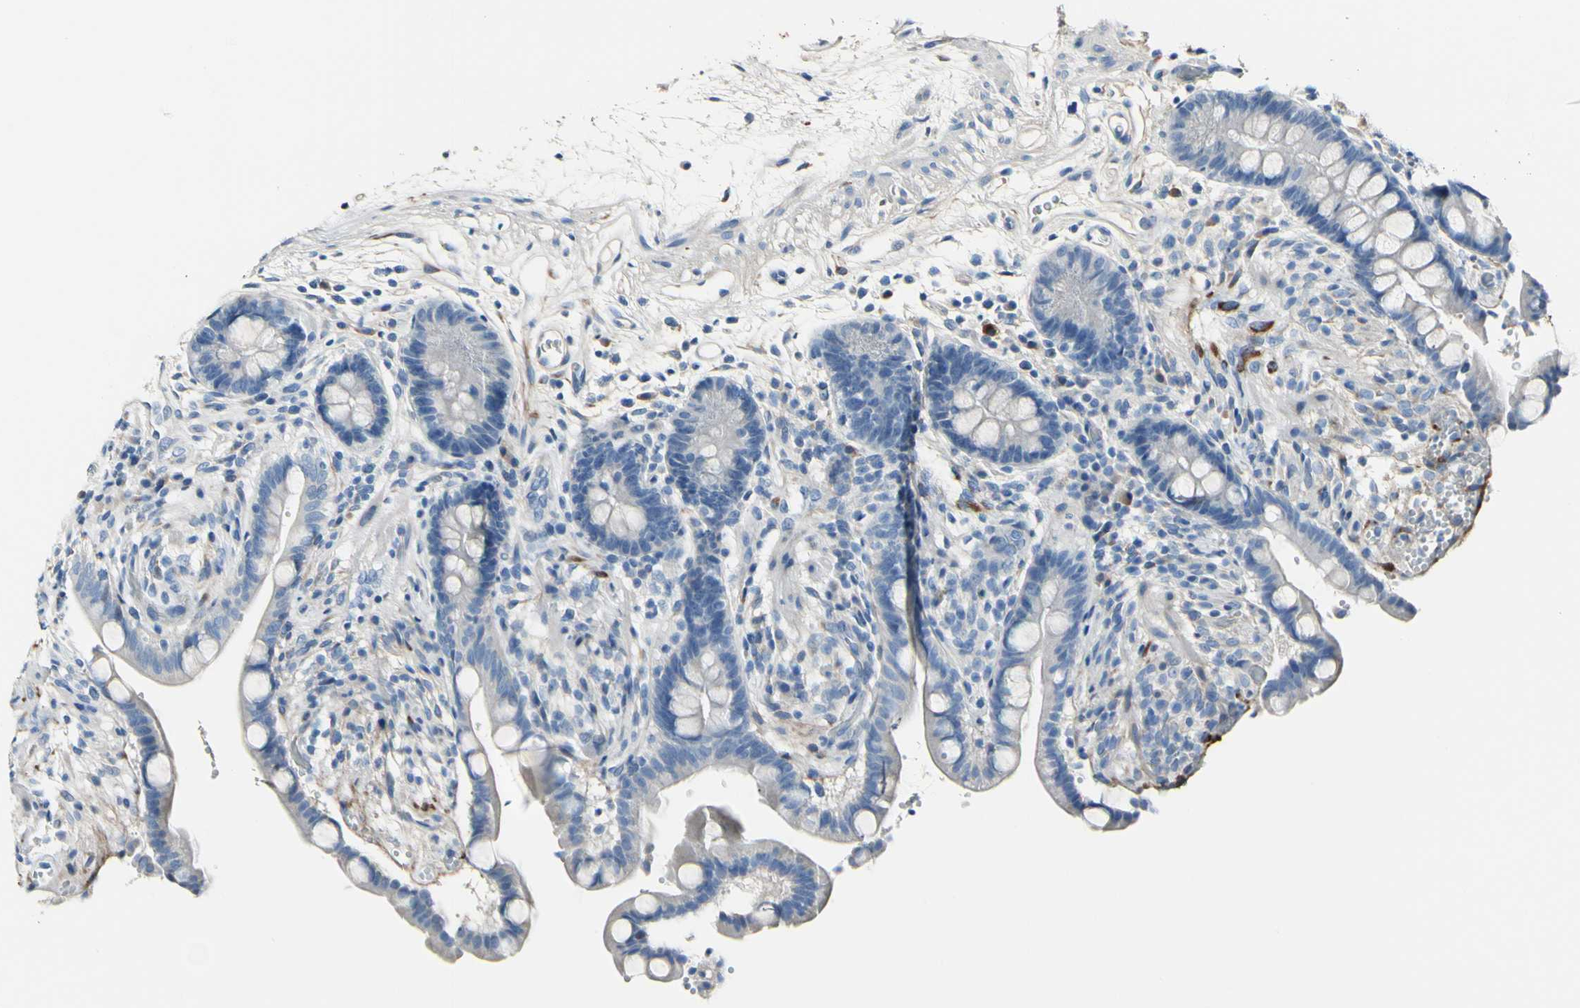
{"staining": {"intensity": "negative", "quantity": "none", "location": "none"}, "tissue": "colon", "cell_type": "Endothelial cells", "image_type": "normal", "snomed": [{"axis": "morphology", "description": "Normal tissue, NOS"}, {"axis": "topography", "description": "Colon"}], "caption": "Normal colon was stained to show a protein in brown. There is no significant staining in endothelial cells. Nuclei are stained in blue.", "gene": "COL6A3", "patient": {"sex": "male", "age": 73}}